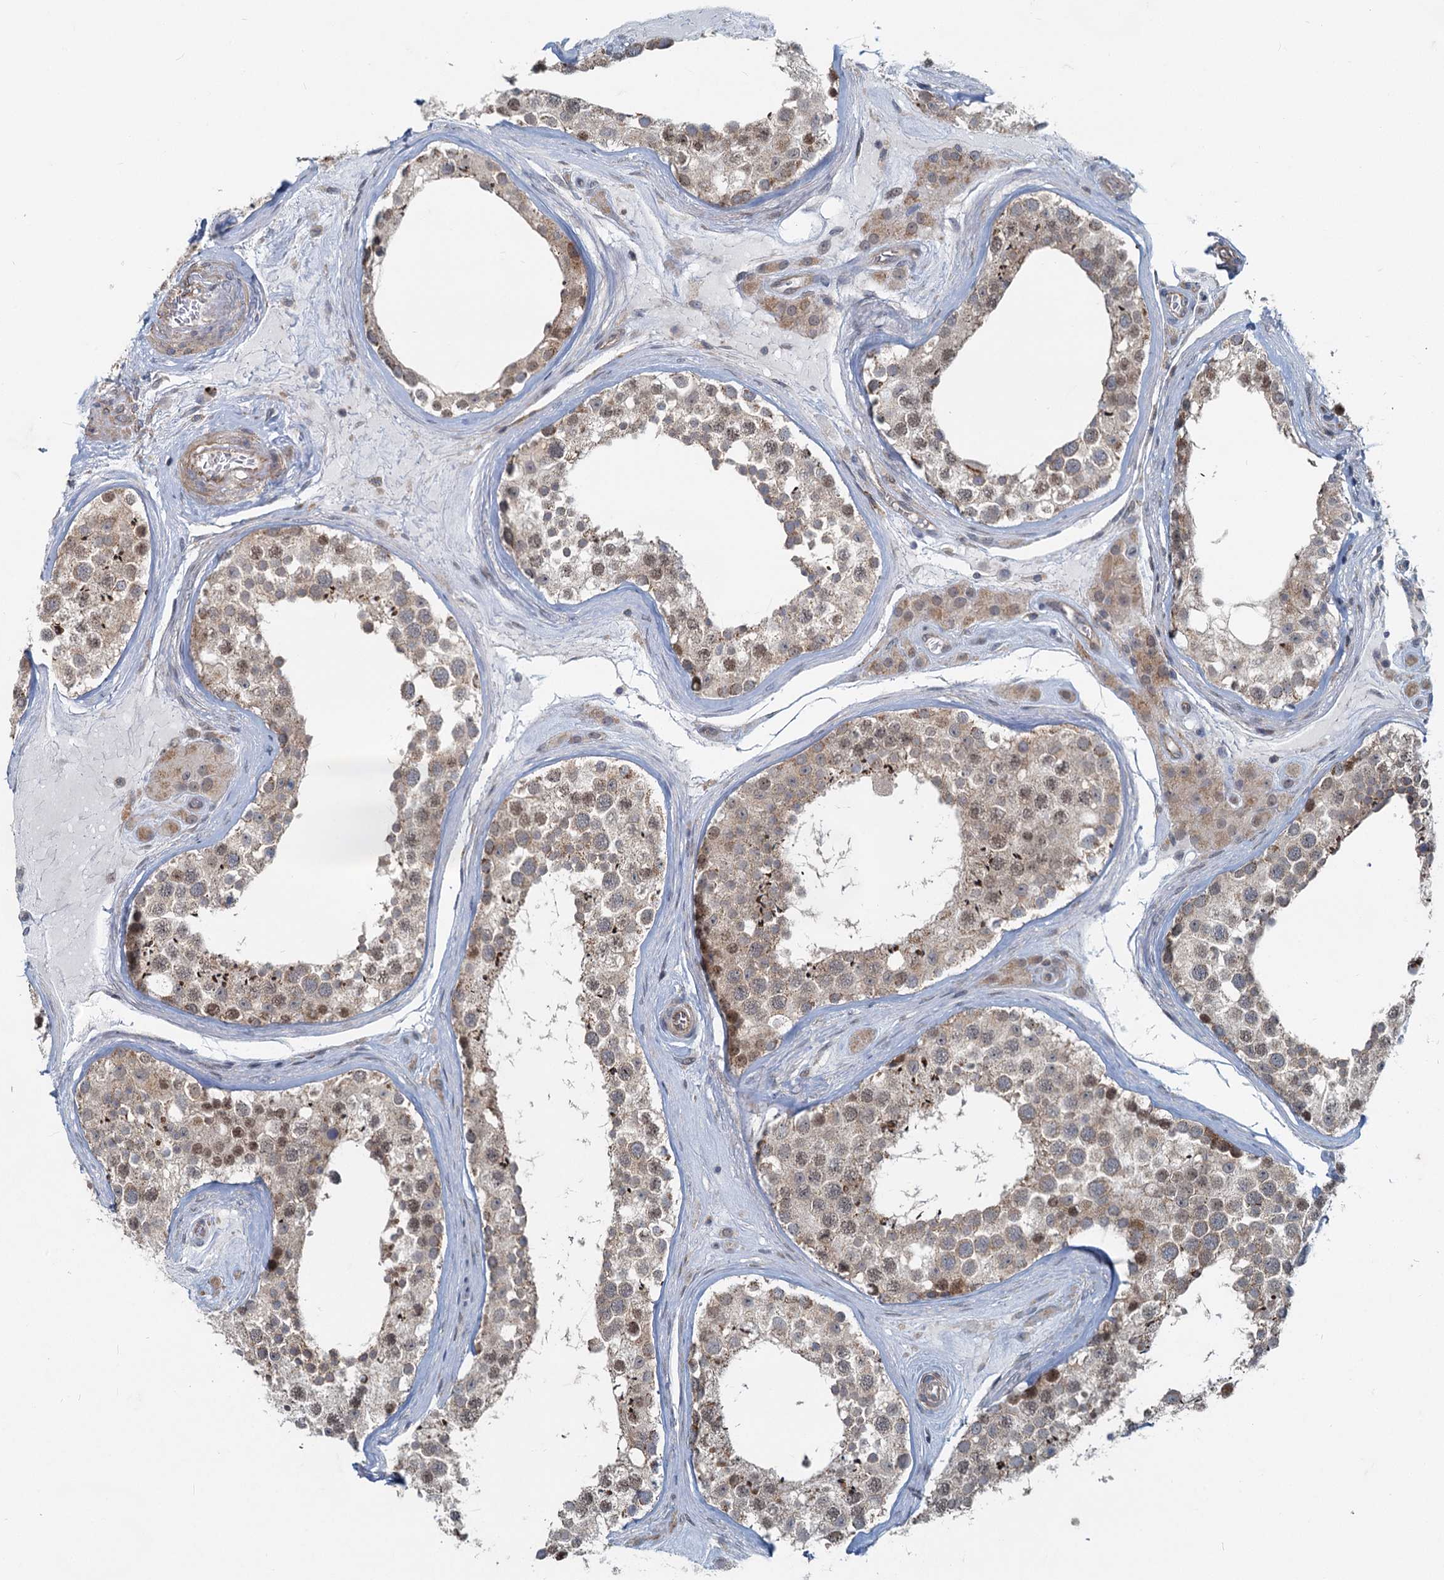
{"staining": {"intensity": "moderate", "quantity": ">75%", "location": "cytoplasmic/membranous,nuclear"}, "tissue": "testis", "cell_type": "Cells in seminiferous ducts", "image_type": "normal", "snomed": [{"axis": "morphology", "description": "Normal tissue, NOS"}, {"axis": "topography", "description": "Testis"}], "caption": "Protein expression analysis of unremarkable human testis reveals moderate cytoplasmic/membranous,nuclear positivity in approximately >75% of cells in seminiferous ducts.", "gene": "ADCY2", "patient": {"sex": "male", "age": 46}}